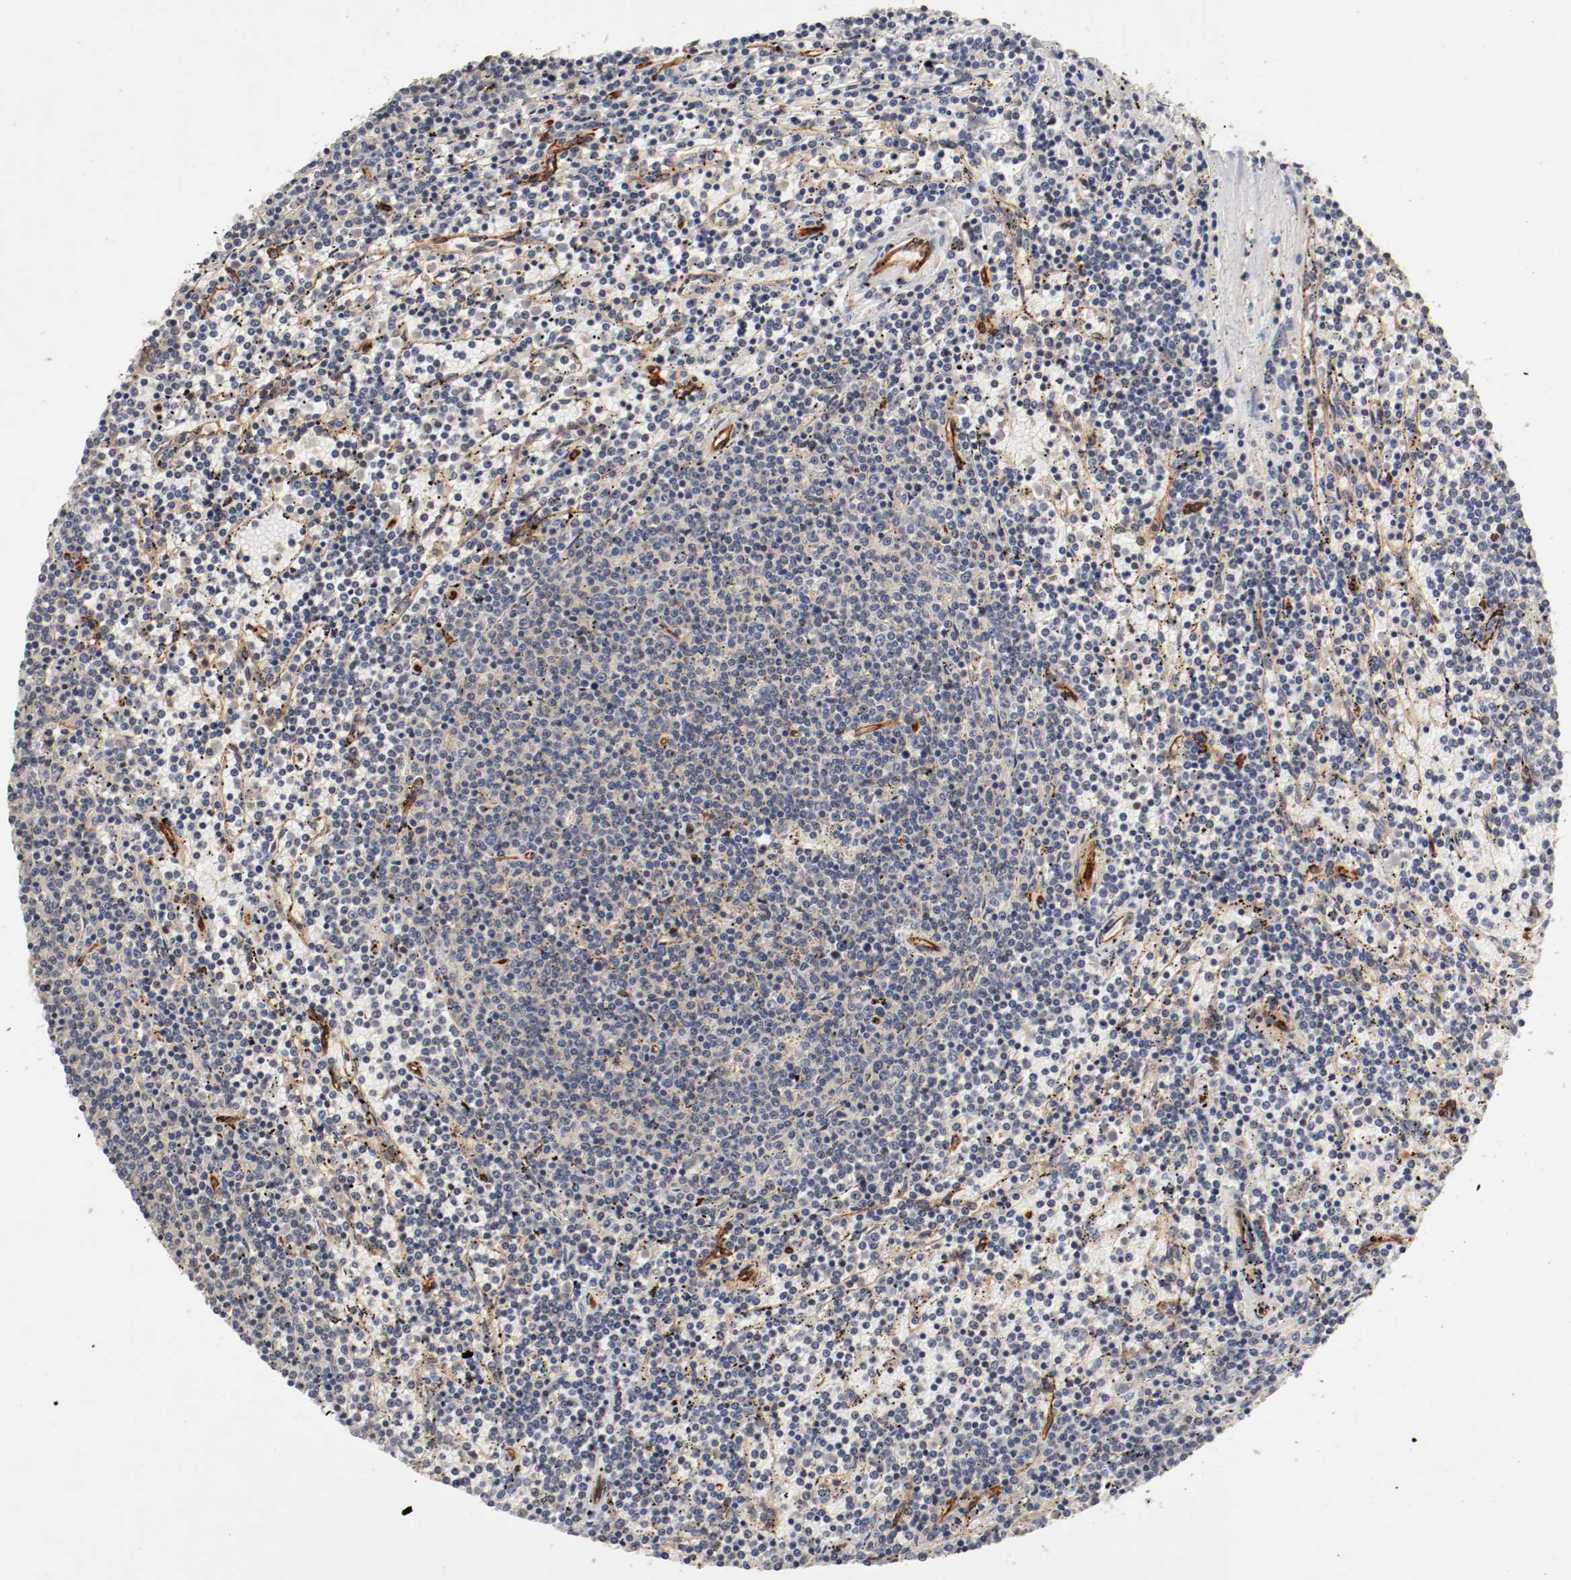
{"staining": {"intensity": "negative", "quantity": "none", "location": "none"}, "tissue": "lymphoma", "cell_type": "Tumor cells", "image_type": "cancer", "snomed": [{"axis": "morphology", "description": "Malignant lymphoma, non-Hodgkin's type, Low grade"}, {"axis": "topography", "description": "Spleen"}], "caption": "DAB immunohistochemical staining of human low-grade malignant lymphoma, non-Hodgkin's type displays no significant positivity in tumor cells.", "gene": "TYK2", "patient": {"sex": "female", "age": 50}}